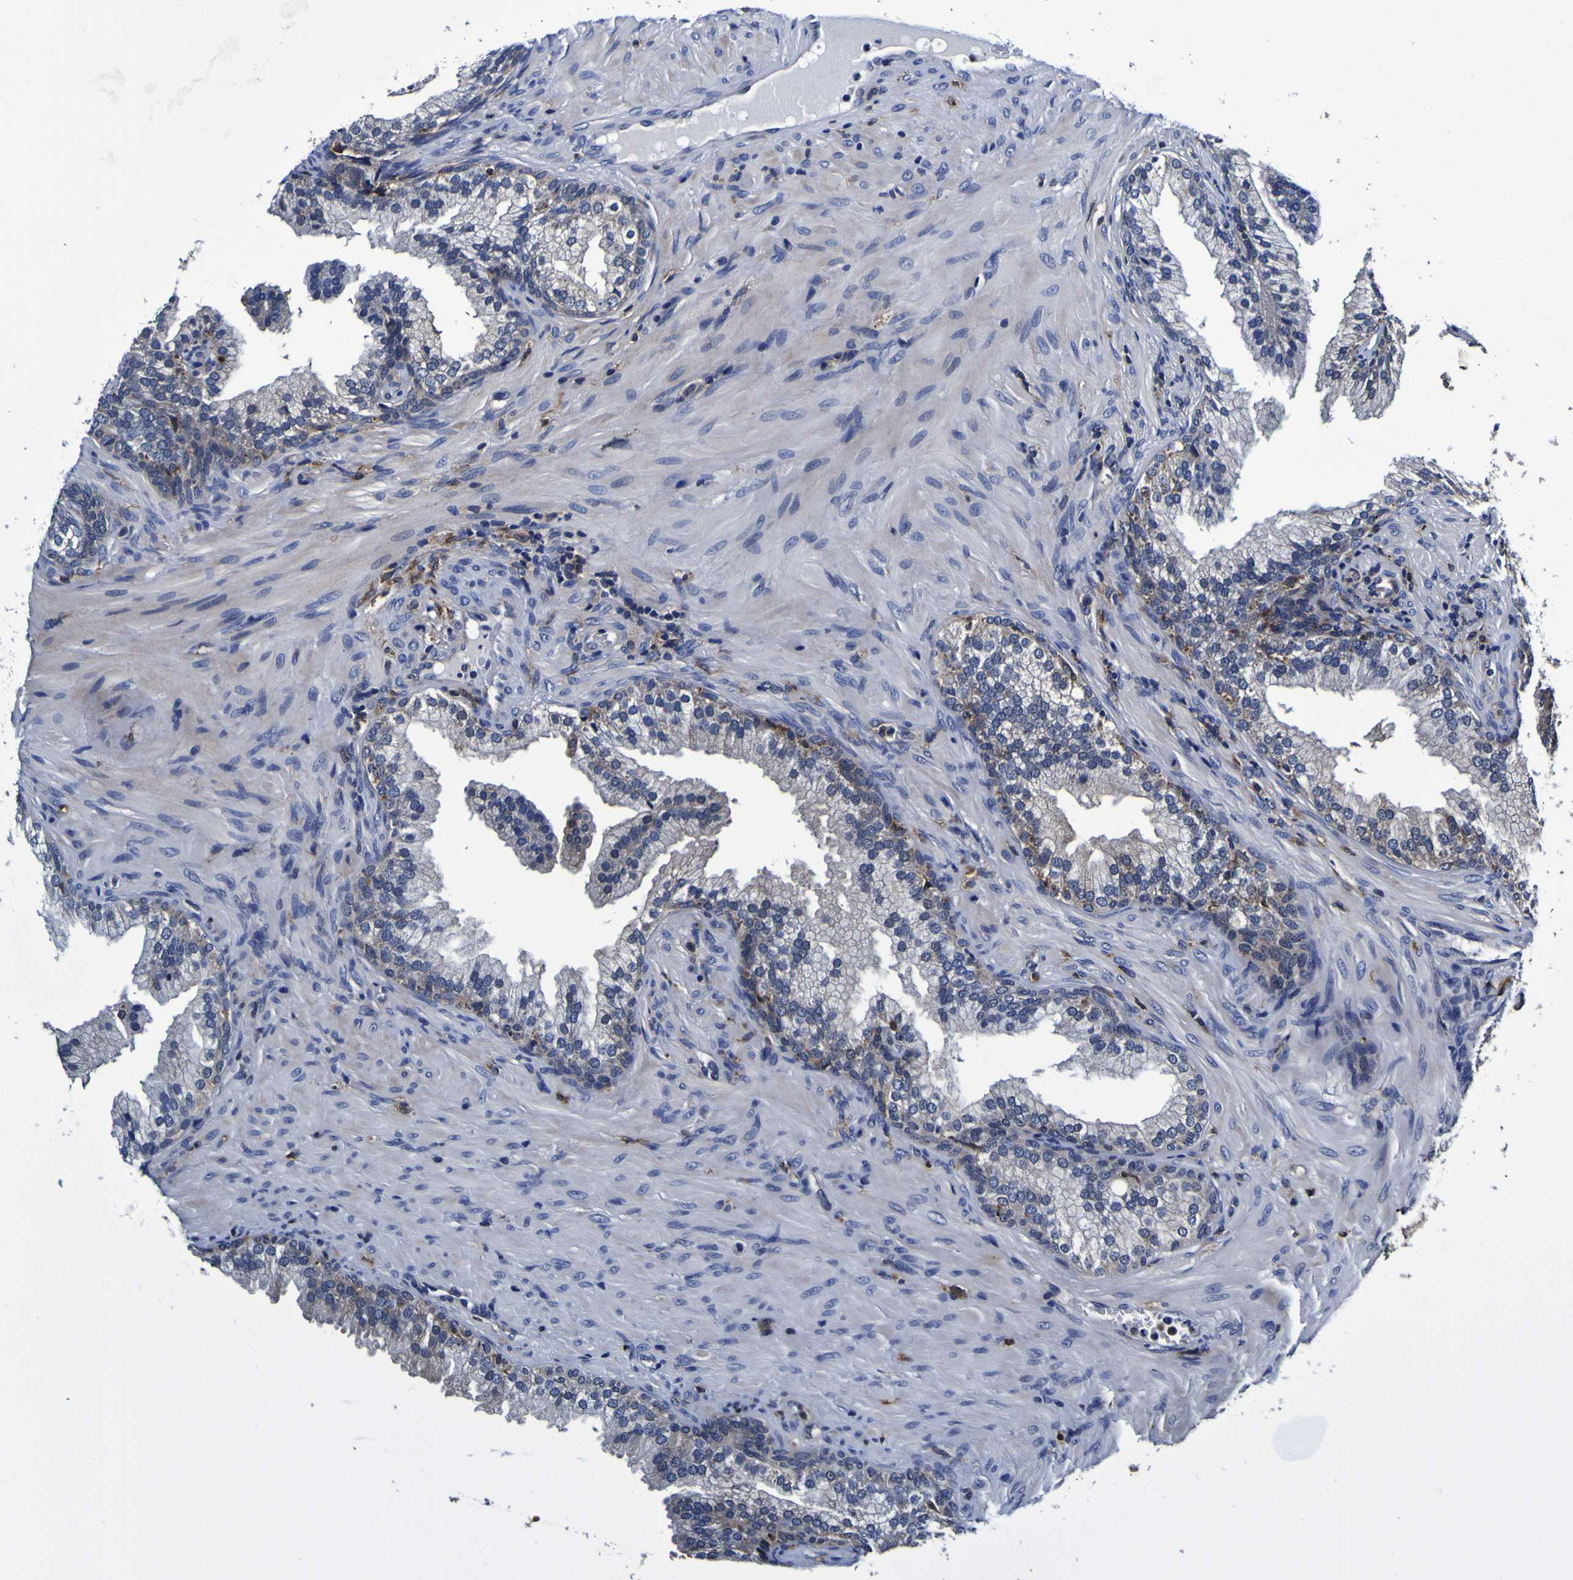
{"staining": {"intensity": "negative", "quantity": "none", "location": "none"}, "tissue": "prostate", "cell_type": "Glandular cells", "image_type": "normal", "snomed": [{"axis": "morphology", "description": "Normal tissue, NOS"}, {"axis": "topography", "description": "Prostate"}], "caption": "The micrograph shows no significant expression in glandular cells of prostate.", "gene": "GPX1", "patient": {"sex": "male", "age": 76}}